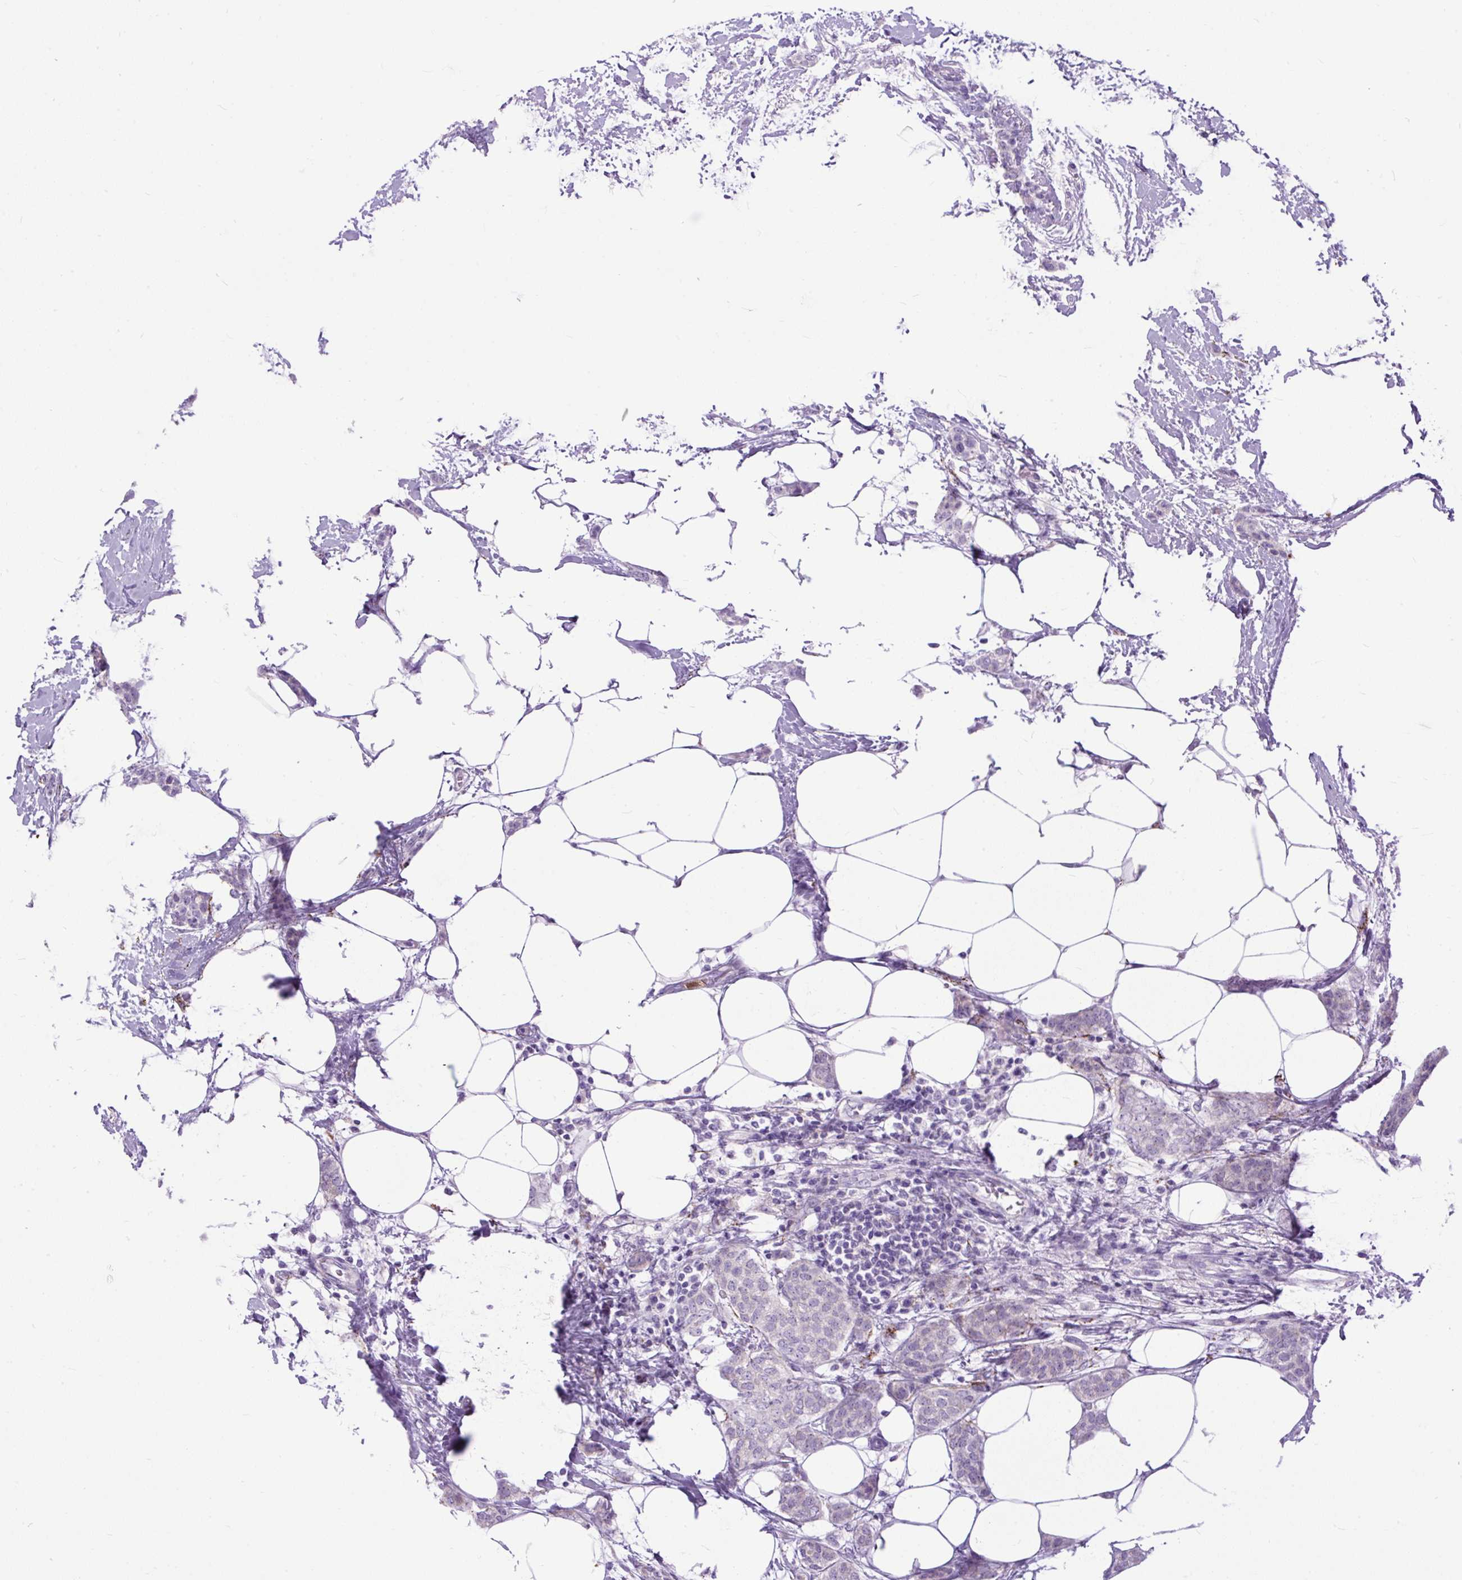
{"staining": {"intensity": "negative", "quantity": "none", "location": "none"}, "tissue": "breast cancer", "cell_type": "Tumor cells", "image_type": "cancer", "snomed": [{"axis": "morphology", "description": "Duct carcinoma"}, {"axis": "topography", "description": "Breast"}], "caption": "Intraductal carcinoma (breast) stained for a protein using IHC exhibits no positivity tumor cells.", "gene": "ZNF256", "patient": {"sex": "female", "age": 72}}